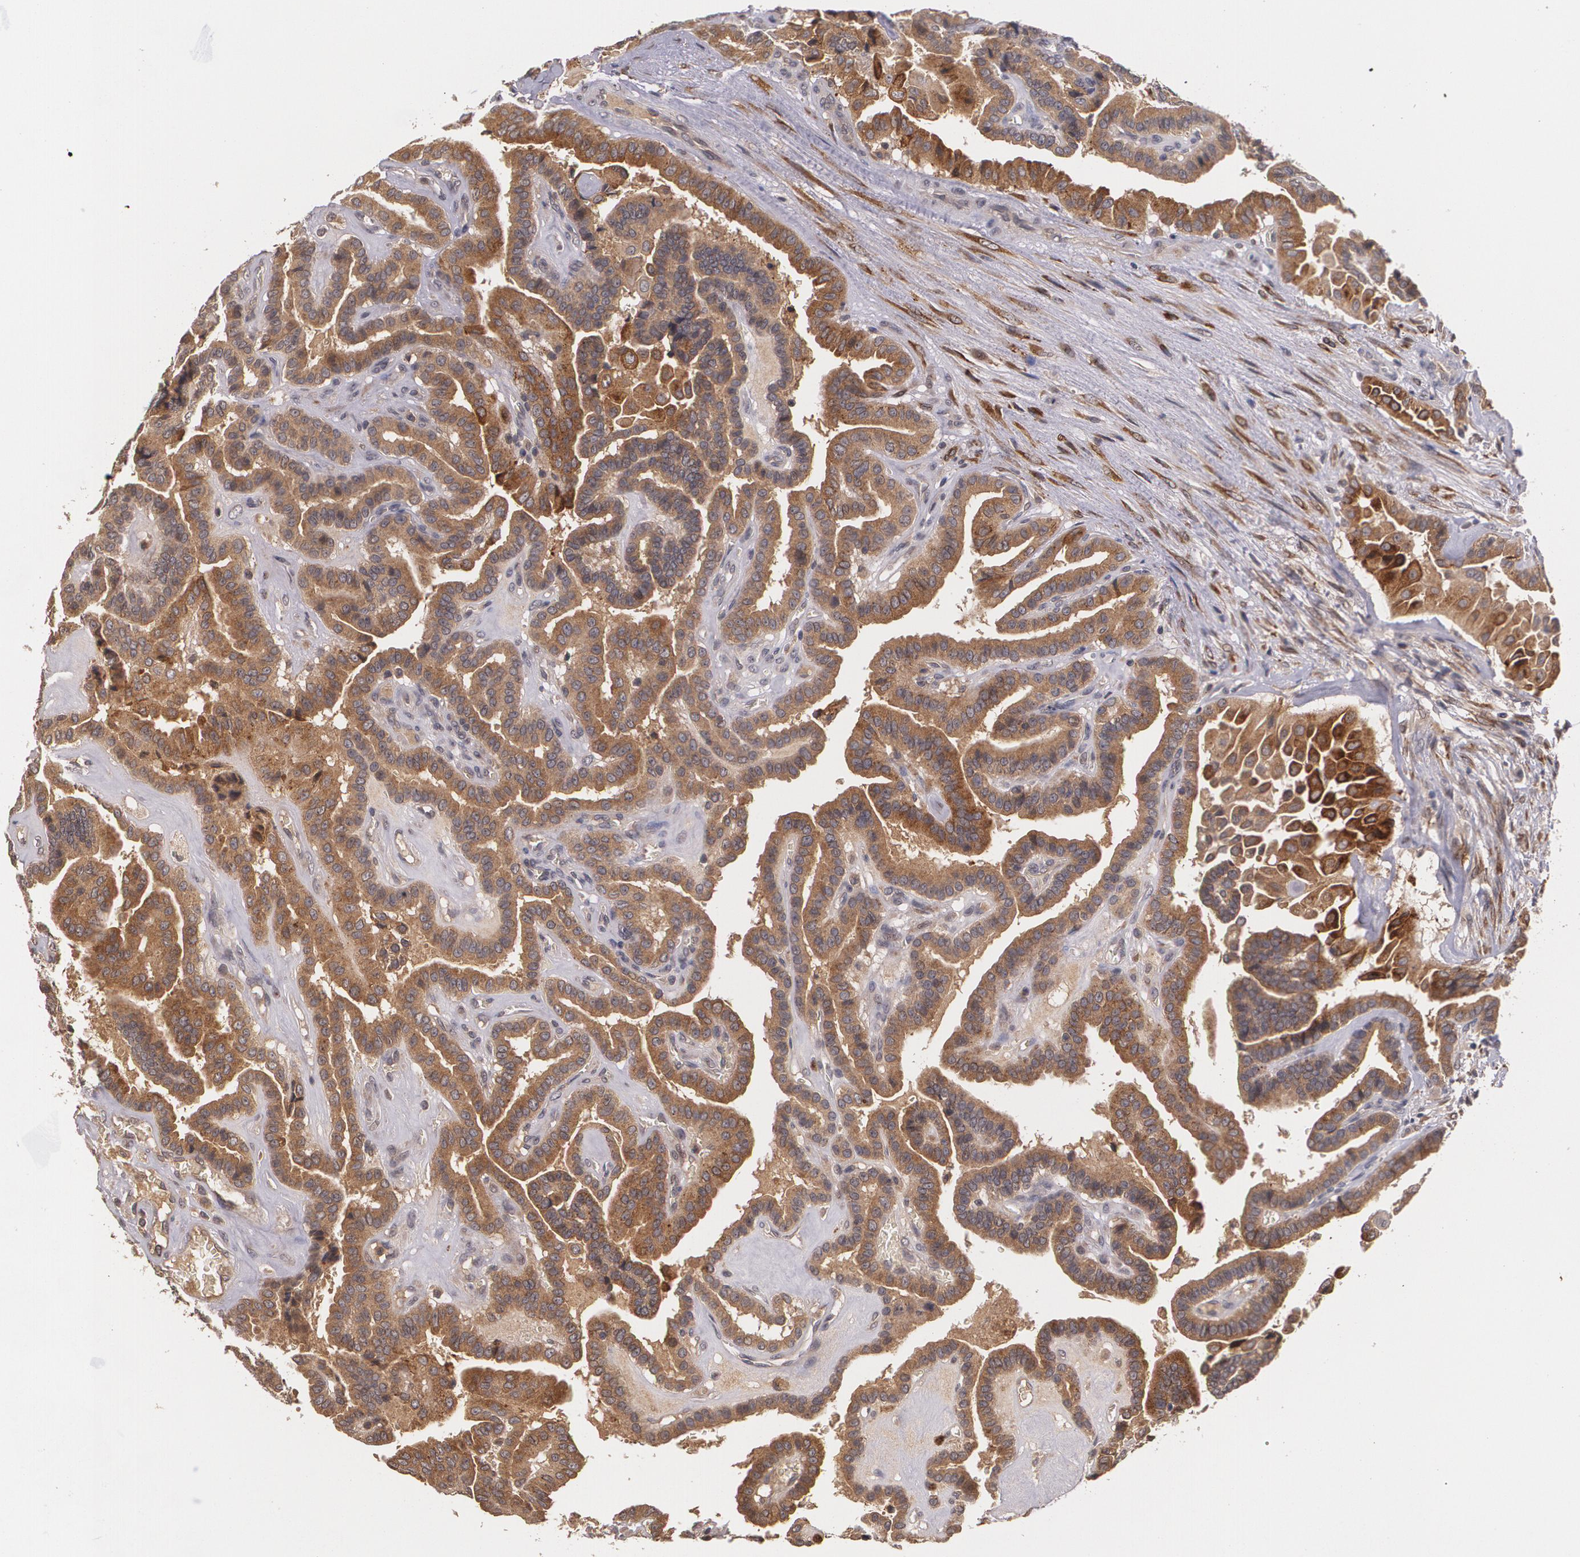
{"staining": {"intensity": "strong", "quantity": ">75%", "location": "cytoplasmic/membranous"}, "tissue": "thyroid cancer", "cell_type": "Tumor cells", "image_type": "cancer", "snomed": [{"axis": "morphology", "description": "Papillary adenocarcinoma, NOS"}, {"axis": "topography", "description": "Thyroid gland"}], "caption": "IHC staining of thyroid papillary adenocarcinoma, which reveals high levels of strong cytoplasmic/membranous expression in about >75% of tumor cells indicating strong cytoplasmic/membranous protein expression. The staining was performed using DAB (3,3'-diaminobenzidine) (brown) for protein detection and nuclei were counterstained in hematoxylin (blue).", "gene": "IFNGR2", "patient": {"sex": "male", "age": 87}}